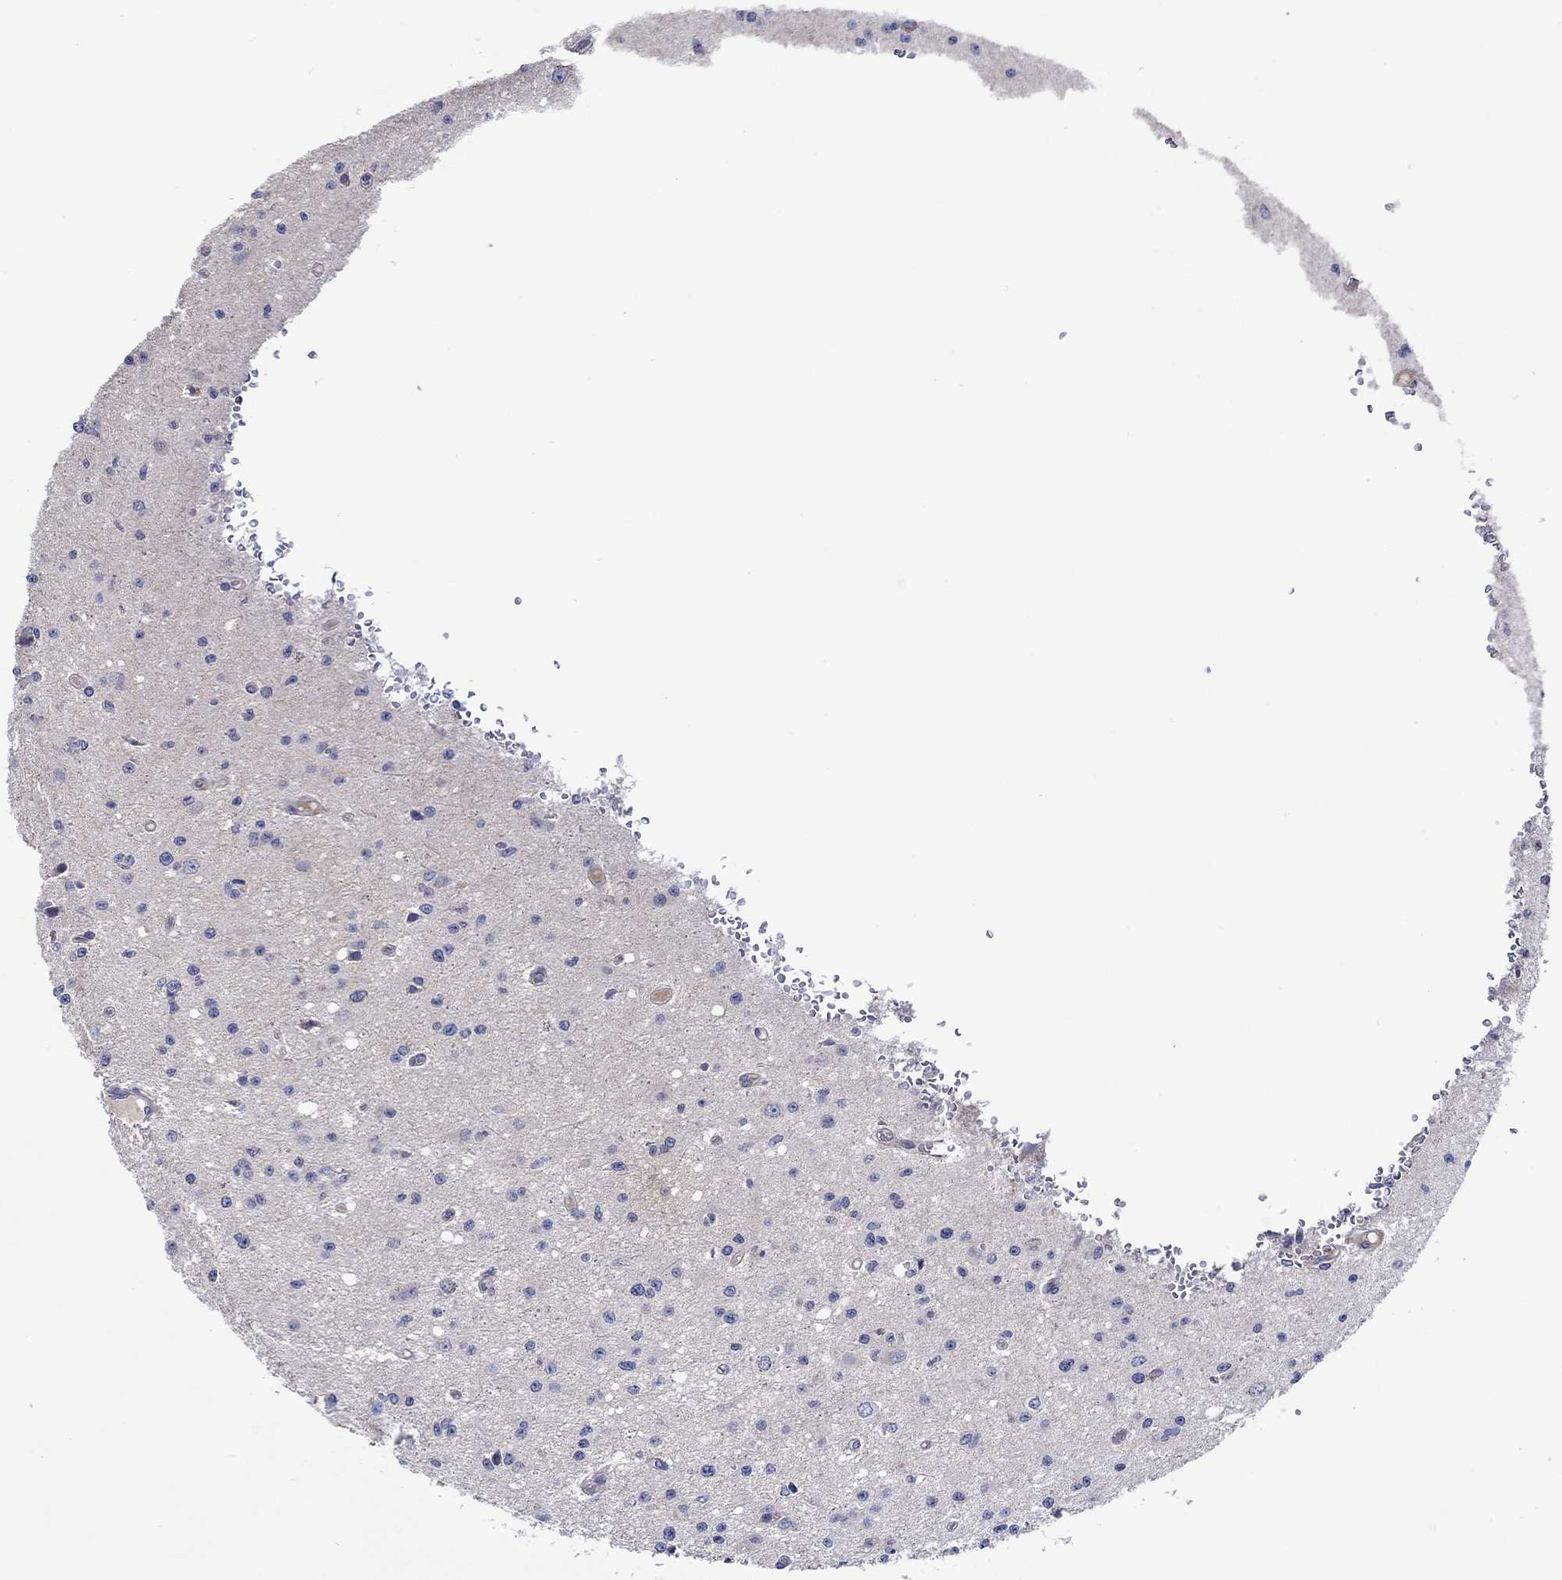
{"staining": {"intensity": "negative", "quantity": "none", "location": "none"}, "tissue": "glioma", "cell_type": "Tumor cells", "image_type": "cancer", "snomed": [{"axis": "morphology", "description": "Glioma, malignant, Low grade"}, {"axis": "topography", "description": "Brain"}], "caption": "Protein analysis of malignant glioma (low-grade) reveals no significant positivity in tumor cells.", "gene": "CHIT1", "patient": {"sex": "female", "age": 45}}